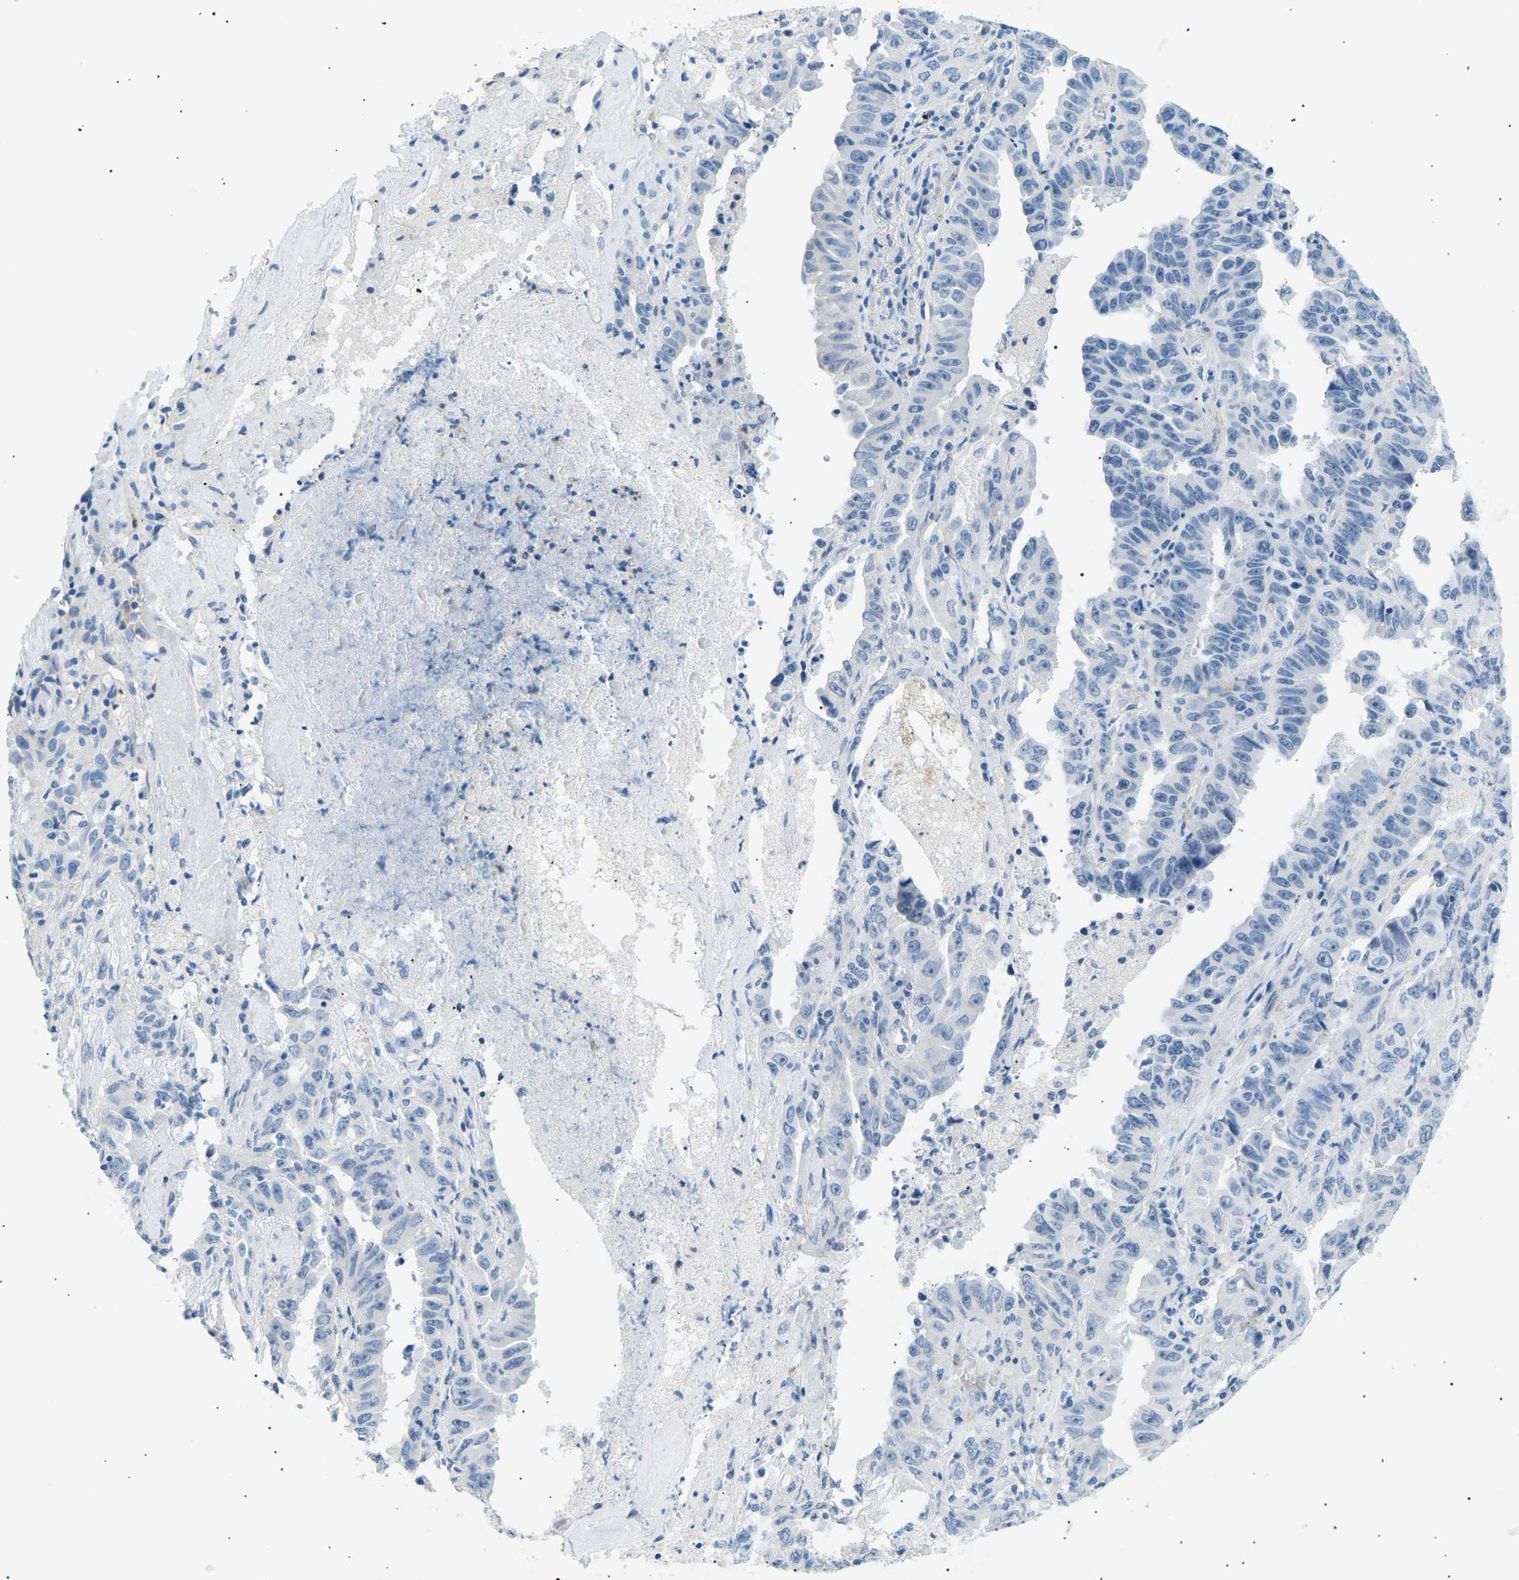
{"staining": {"intensity": "negative", "quantity": "none", "location": "none"}, "tissue": "lung cancer", "cell_type": "Tumor cells", "image_type": "cancer", "snomed": [{"axis": "morphology", "description": "Adenocarcinoma, NOS"}, {"axis": "topography", "description": "Lung"}], "caption": "Immunohistochemical staining of adenocarcinoma (lung) exhibits no significant staining in tumor cells.", "gene": "SEPTIN5", "patient": {"sex": "female", "age": 51}}